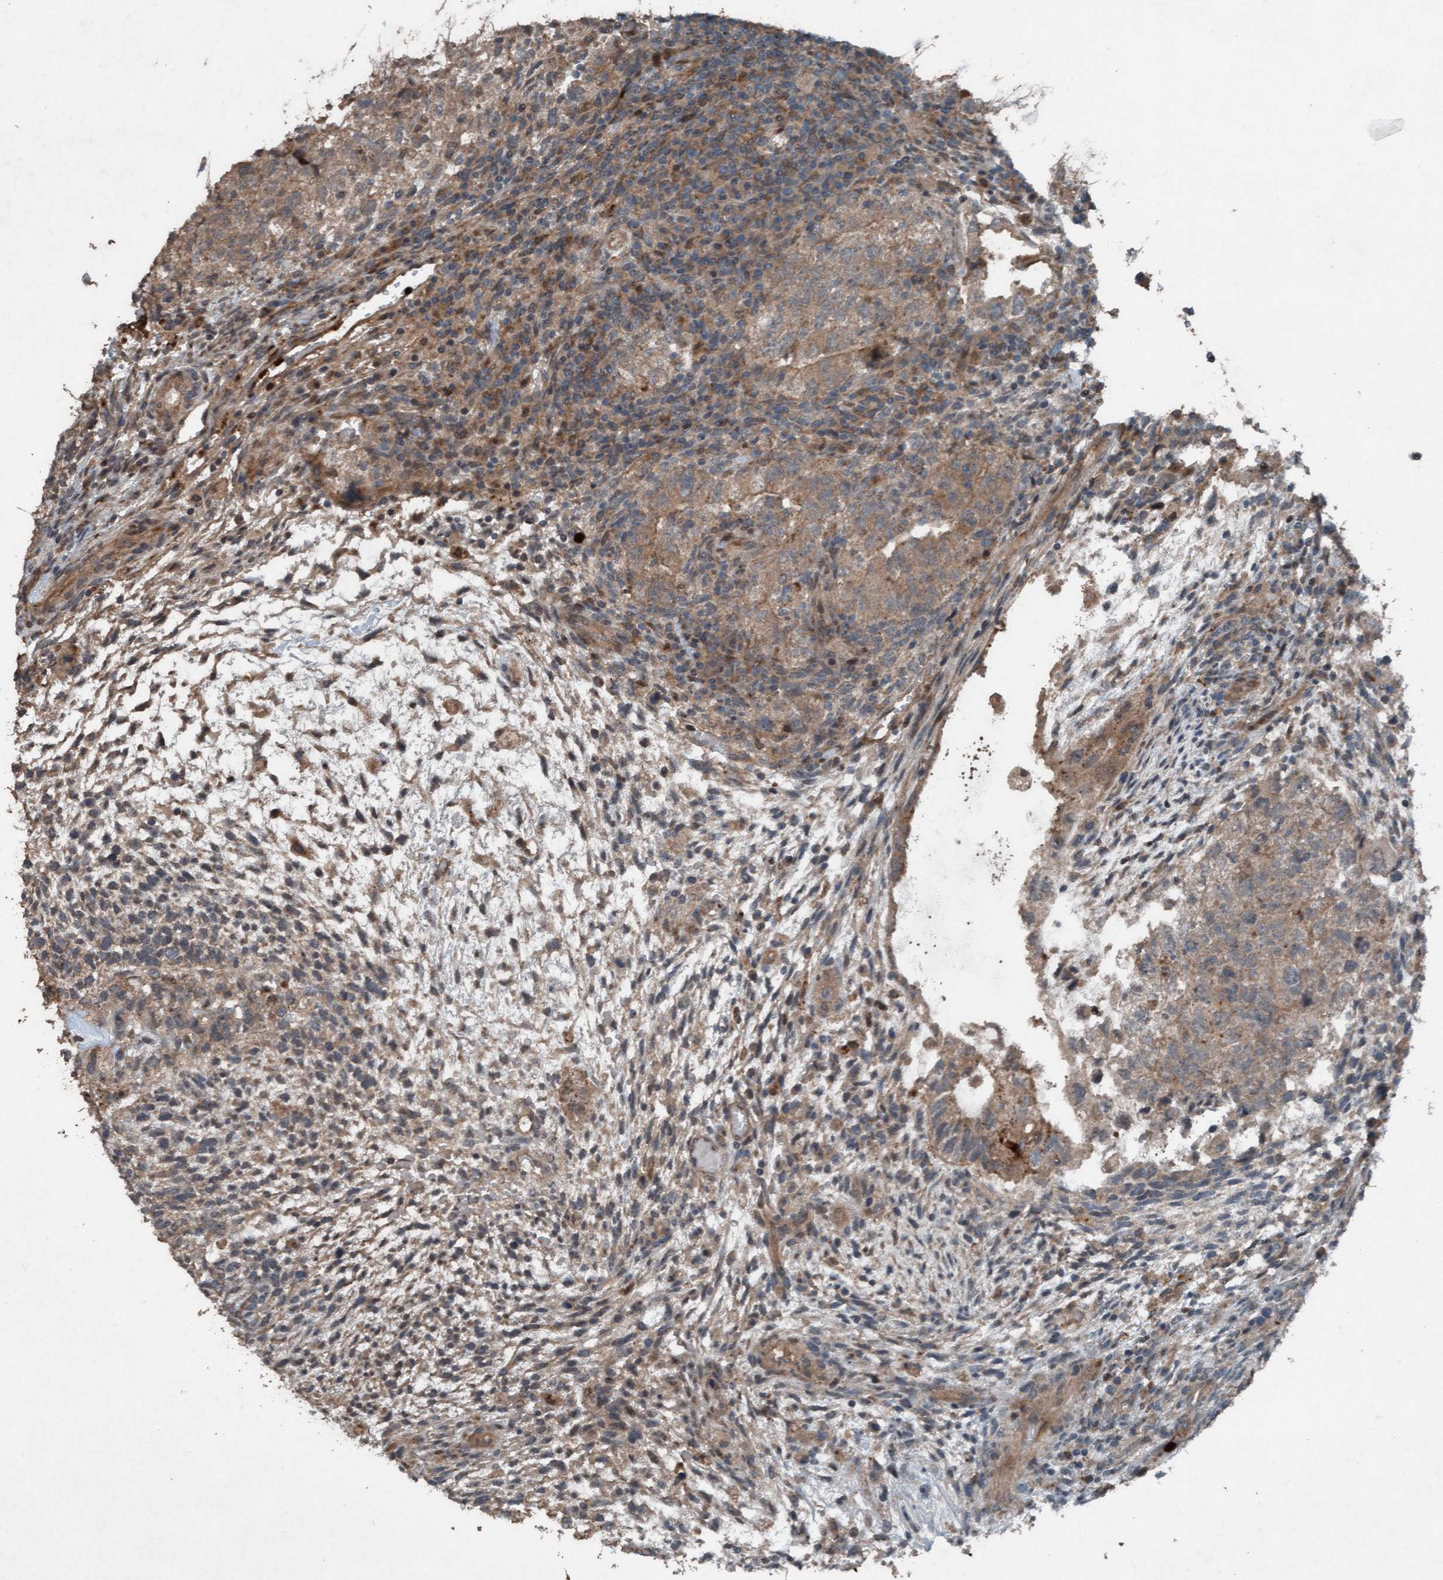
{"staining": {"intensity": "weak", "quantity": ">75%", "location": "cytoplasmic/membranous"}, "tissue": "testis cancer", "cell_type": "Tumor cells", "image_type": "cancer", "snomed": [{"axis": "morphology", "description": "Carcinoma, Embryonal, NOS"}, {"axis": "topography", "description": "Testis"}], "caption": "High-power microscopy captured an immunohistochemistry (IHC) histopathology image of testis cancer (embryonal carcinoma), revealing weak cytoplasmic/membranous positivity in about >75% of tumor cells.", "gene": "PLXNB2", "patient": {"sex": "male", "age": 36}}